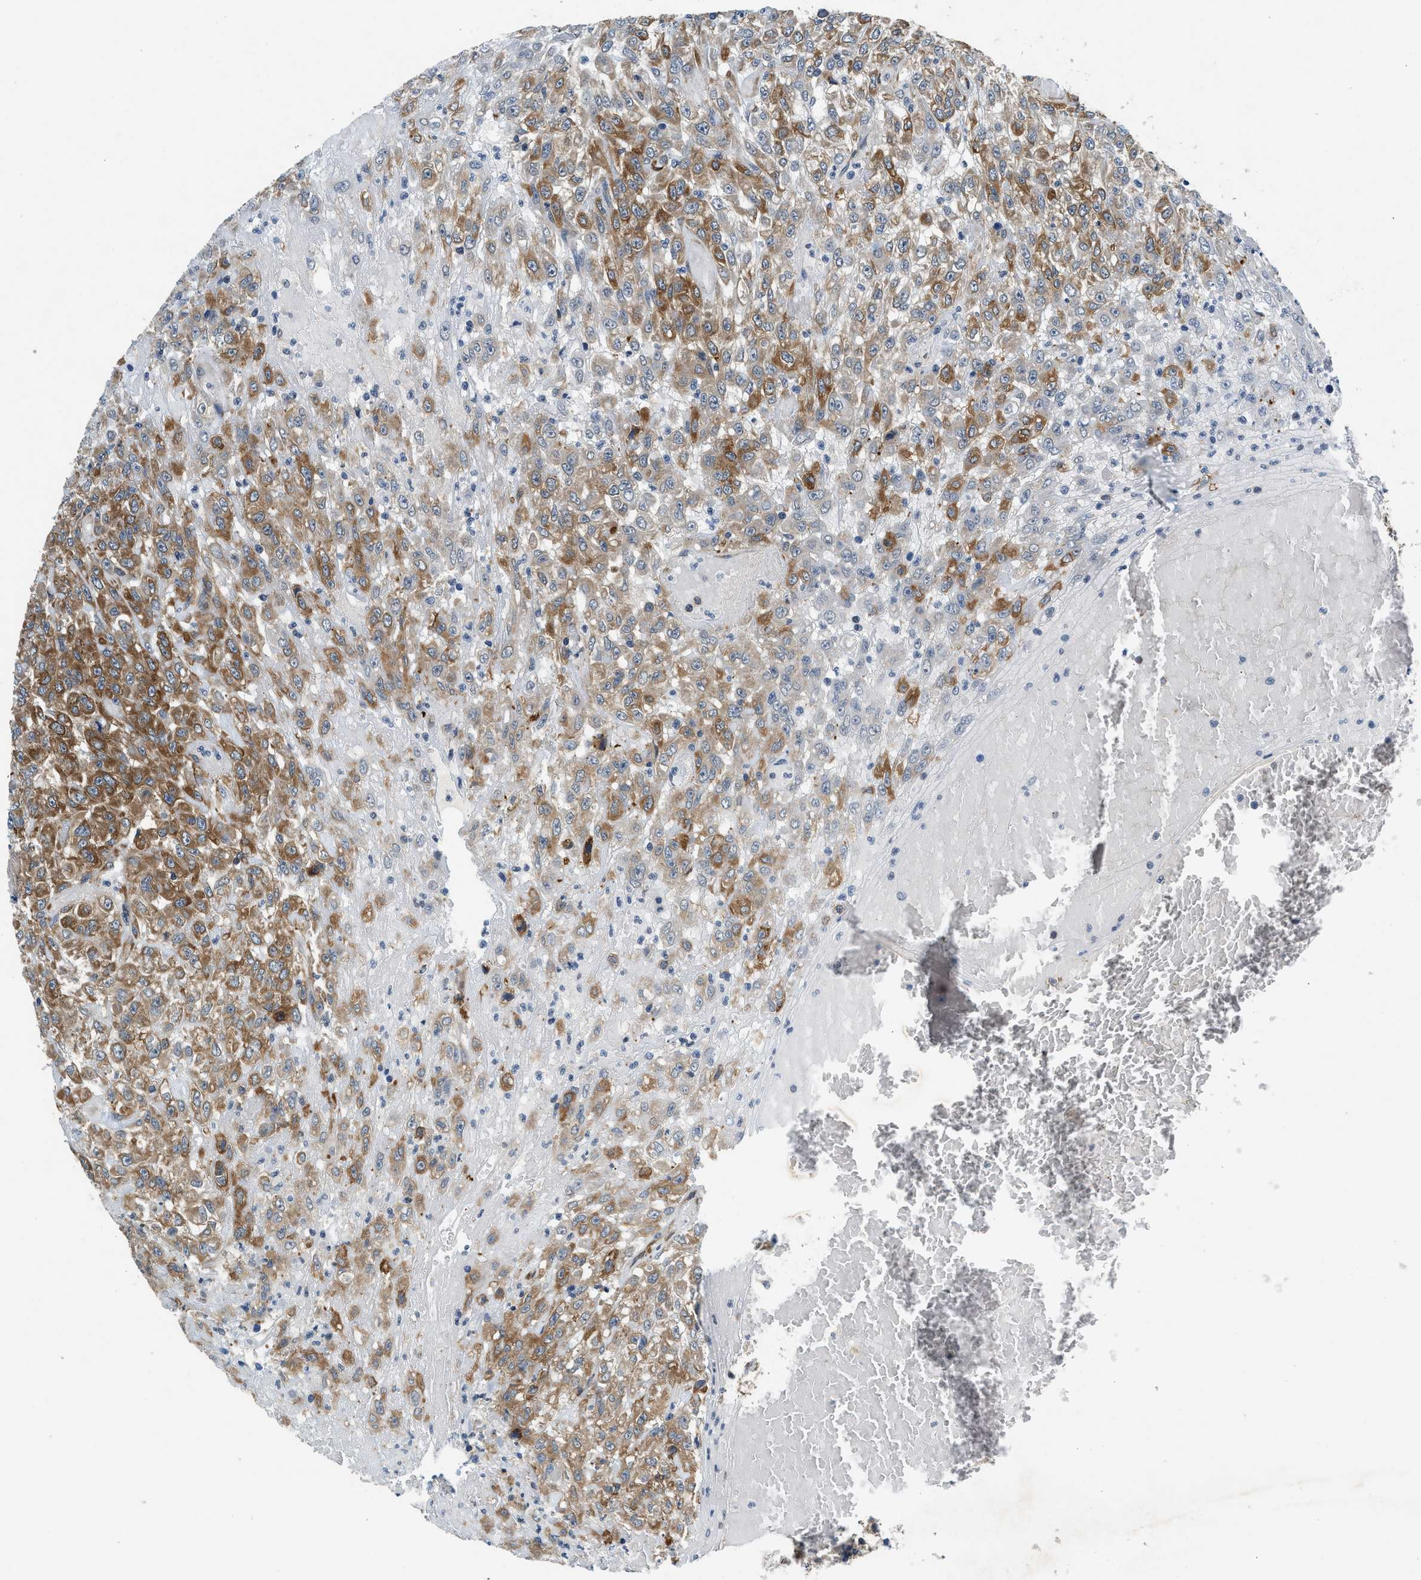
{"staining": {"intensity": "strong", "quantity": ">75%", "location": "cytoplasmic/membranous"}, "tissue": "urothelial cancer", "cell_type": "Tumor cells", "image_type": "cancer", "snomed": [{"axis": "morphology", "description": "Urothelial carcinoma, High grade"}, {"axis": "topography", "description": "Urinary bladder"}], "caption": "An image of urothelial carcinoma (high-grade) stained for a protein demonstrates strong cytoplasmic/membranous brown staining in tumor cells. (DAB (3,3'-diaminobenzidine) = brown stain, brightfield microscopy at high magnification).", "gene": "PA2G4", "patient": {"sex": "male", "age": 46}}